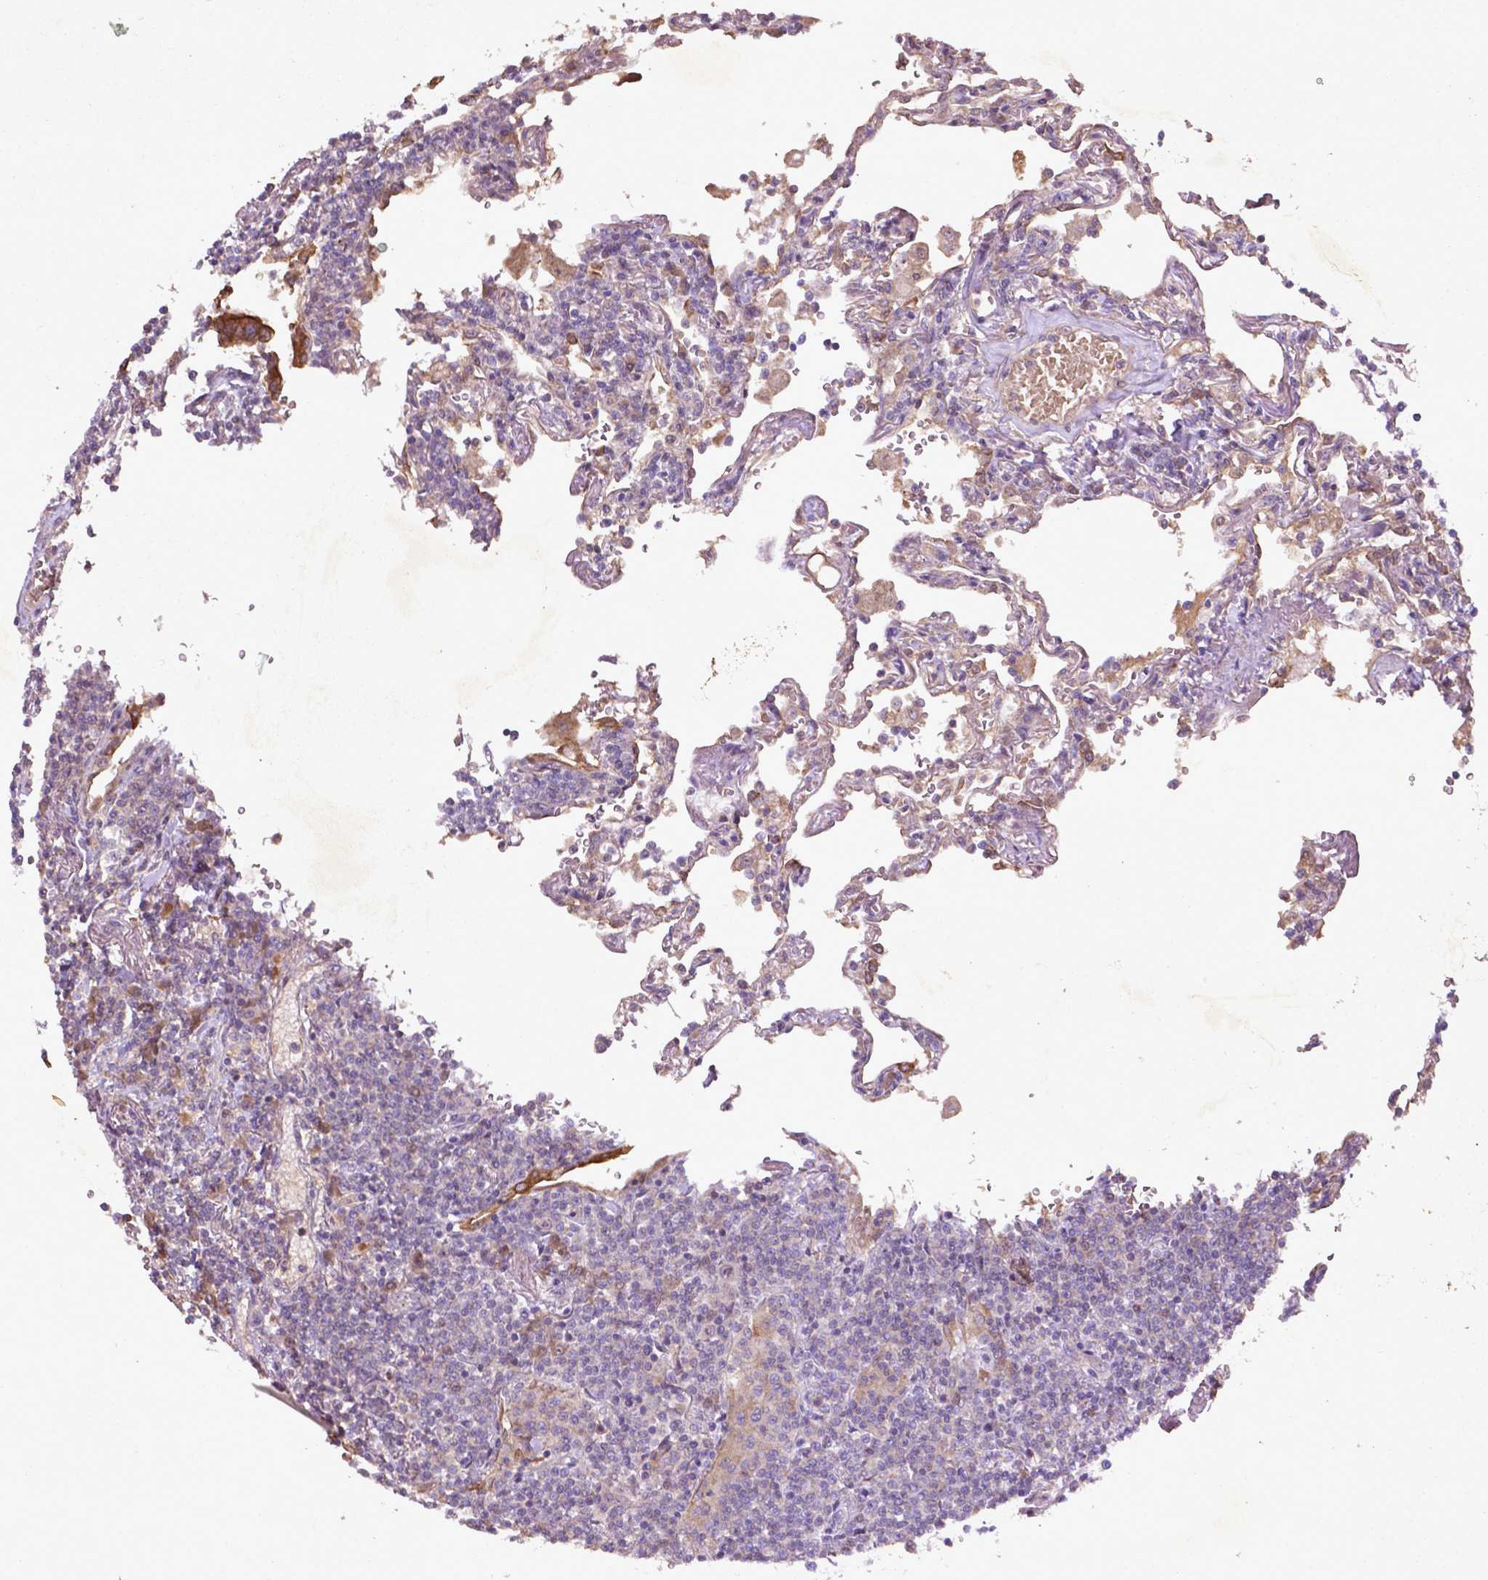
{"staining": {"intensity": "negative", "quantity": "none", "location": "none"}, "tissue": "lymphoma", "cell_type": "Tumor cells", "image_type": "cancer", "snomed": [{"axis": "morphology", "description": "Malignant lymphoma, non-Hodgkin's type, Low grade"}, {"axis": "topography", "description": "Lung"}], "caption": "Lymphoma was stained to show a protein in brown. There is no significant expression in tumor cells.", "gene": "COQ2", "patient": {"sex": "female", "age": 71}}